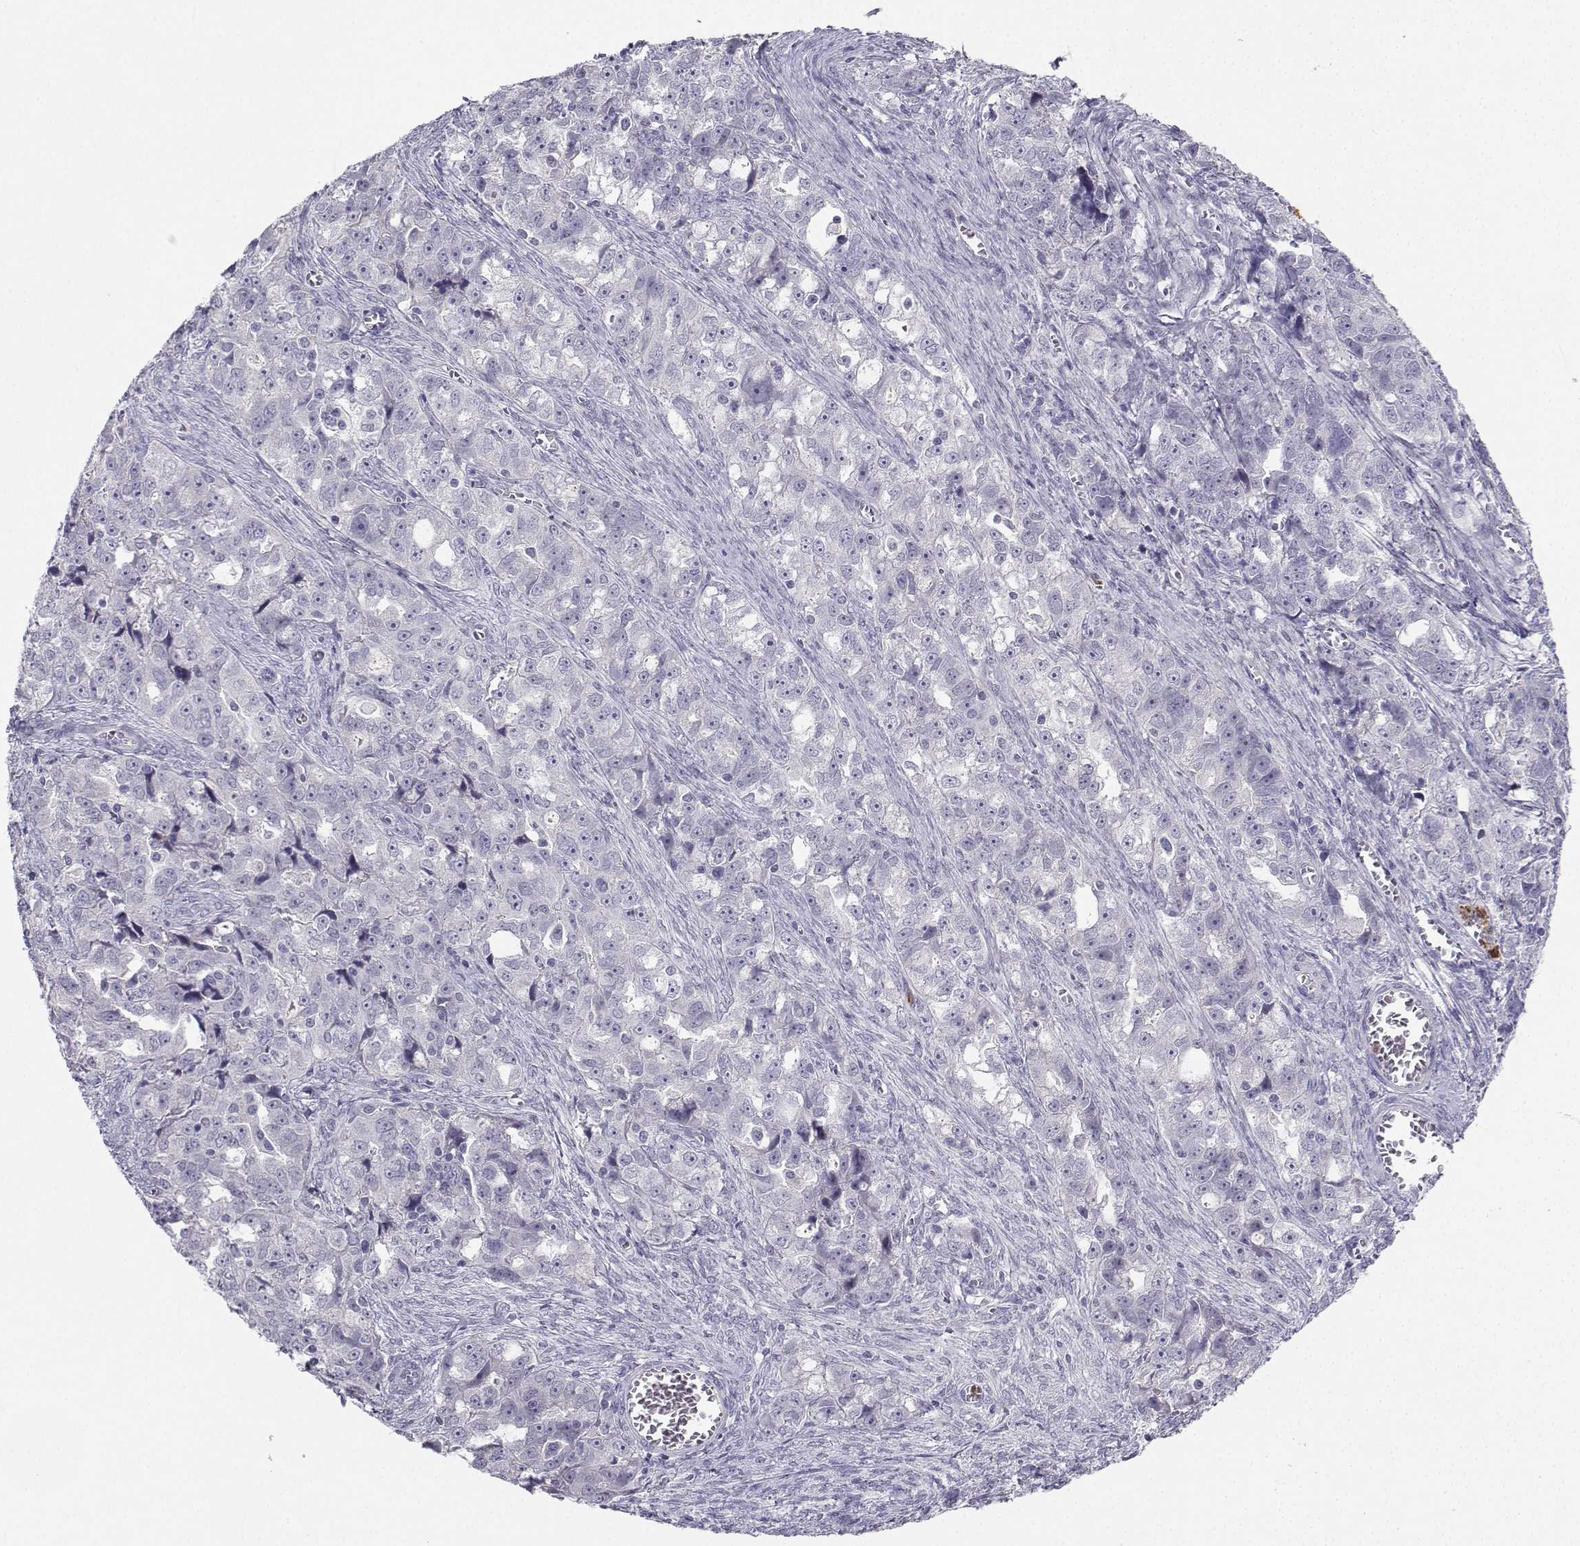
{"staining": {"intensity": "negative", "quantity": "none", "location": "none"}, "tissue": "ovarian cancer", "cell_type": "Tumor cells", "image_type": "cancer", "snomed": [{"axis": "morphology", "description": "Cystadenocarcinoma, serous, NOS"}, {"axis": "topography", "description": "Ovary"}], "caption": "The IHC image has no significant positivity in tumor cells of ovarian cancer (serous cystadenocarcinoma) tissue.", "gene": "CALY", "patient": {"sex": "female", "age": 51}}